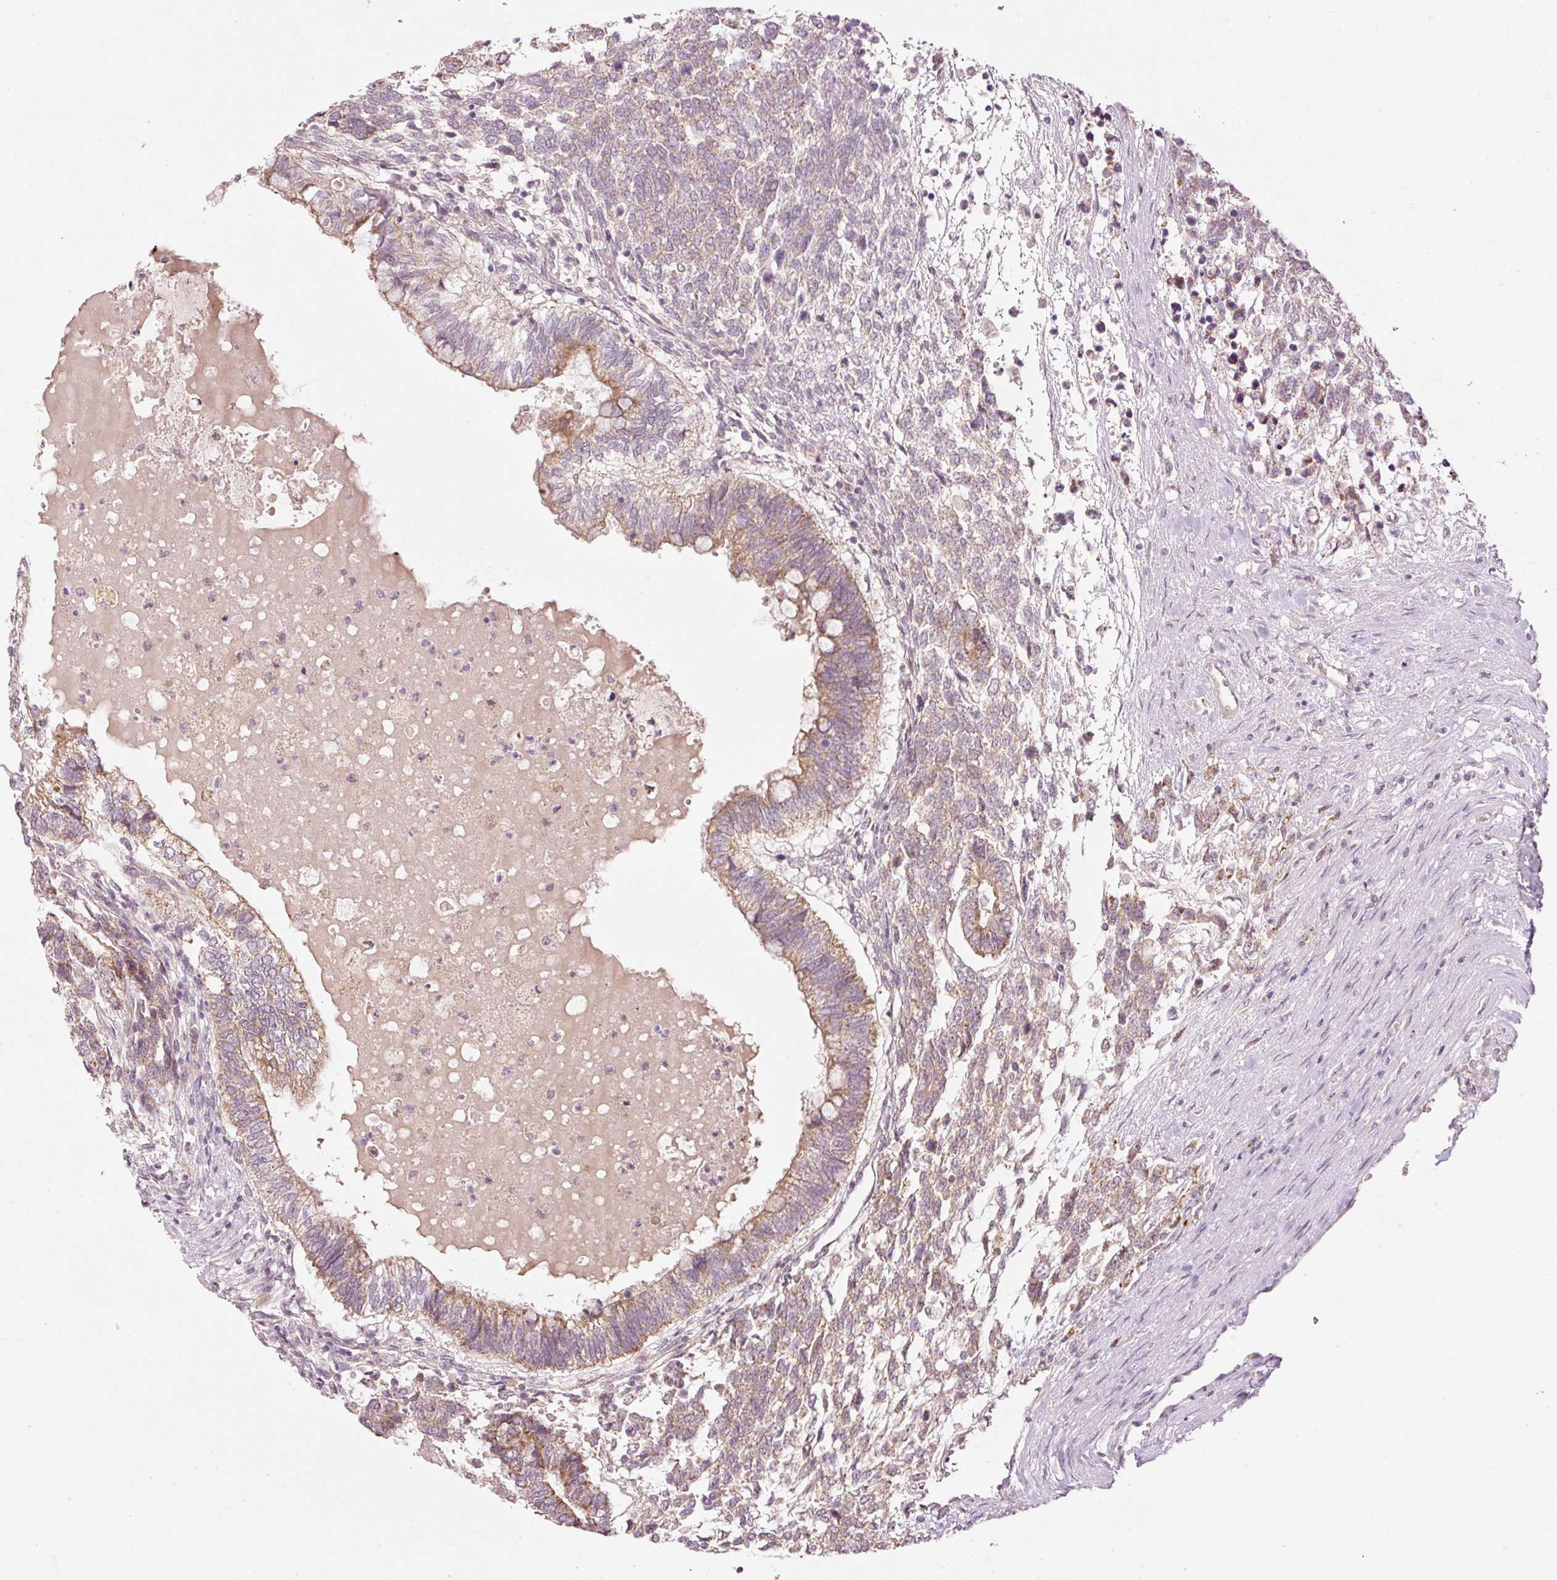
{"staining": {"intensity": "moderate", "quantity": "25%-75%", "location": "cytoplasmic/membranous"}, "tissue": "testis cancer", "cell_type": "Tumor cells", "image_type": "cancer", "snomed": [{"axis": "morphology", "description": "Carcinoma, Embryonal, NOS"}, {"axis": "topography", "description": "Testis"}], "caption": "An immunohistochemistry (IHC) image of tumor tissue is shown. Protein staining in brown highlights moderate cytoplasmic/membranous positivity in testis cancer within tumor cells. (brown staining indicates protein expression, while blue staining denotes nuclei).", "gene": "CDC20B", "patient": {"sex": "male", "age": 23}}